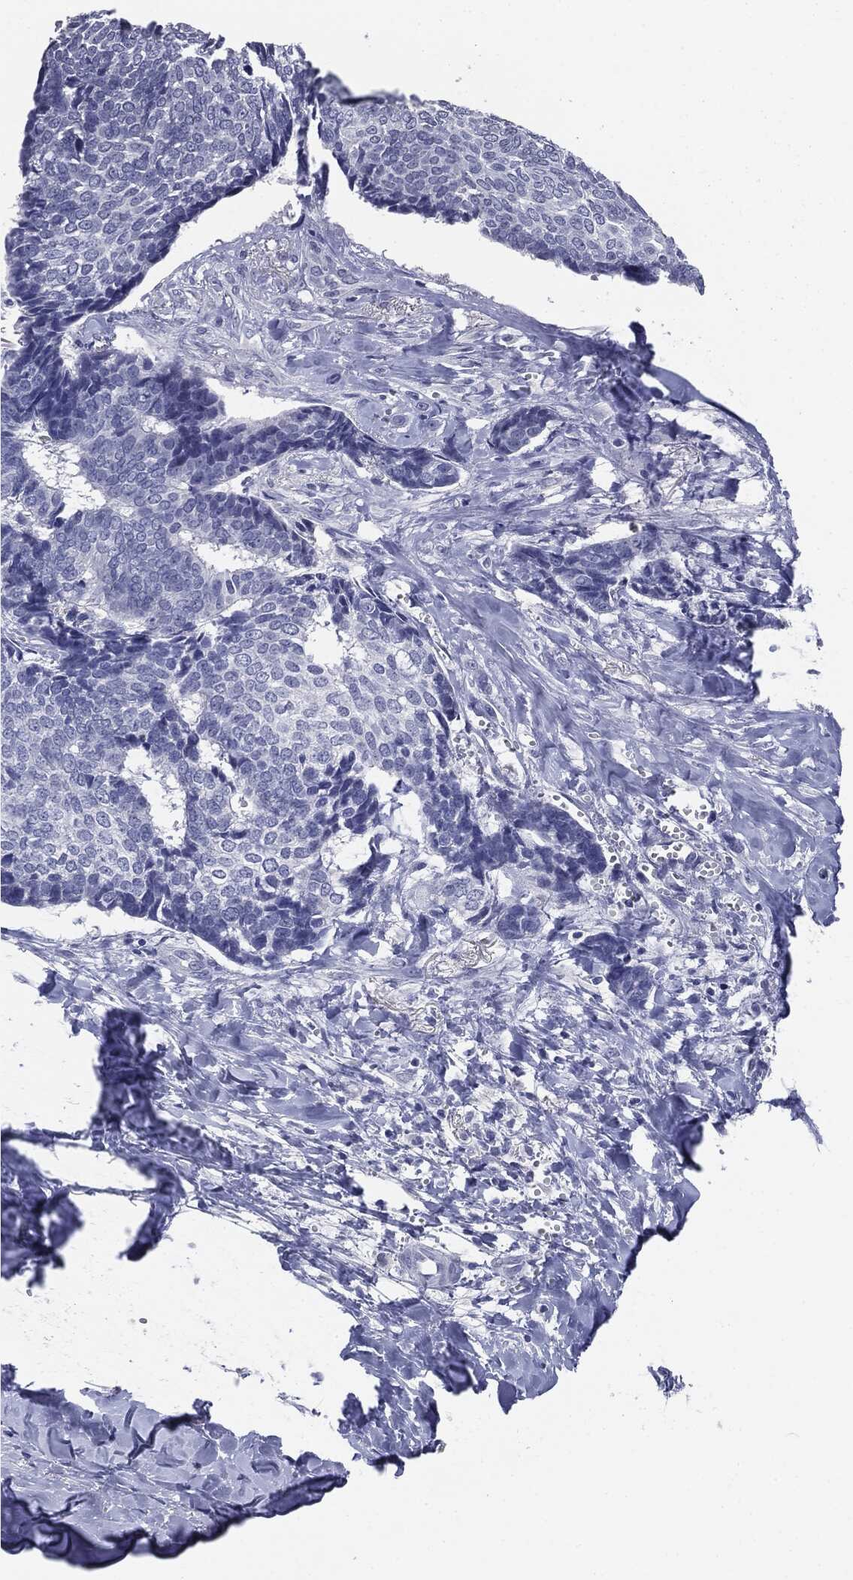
{"staining": {"intensity": "negative", "quantity": "none", "location": "none"}, "tissue": "skin cancer", "cell_type": "Tumor cells", "image_type": "cancer", "snomed": [{"axis": "morphology", "description": "Basal cell carcinoma"}, {"axis": "topography", "description": "Skin"}], "caption": "Tumor cells are negative for protein expression in human skin cancer (basal cell carcinoma).", "gene": "AFP", "patient": {"sex": "male", "age": 86}}